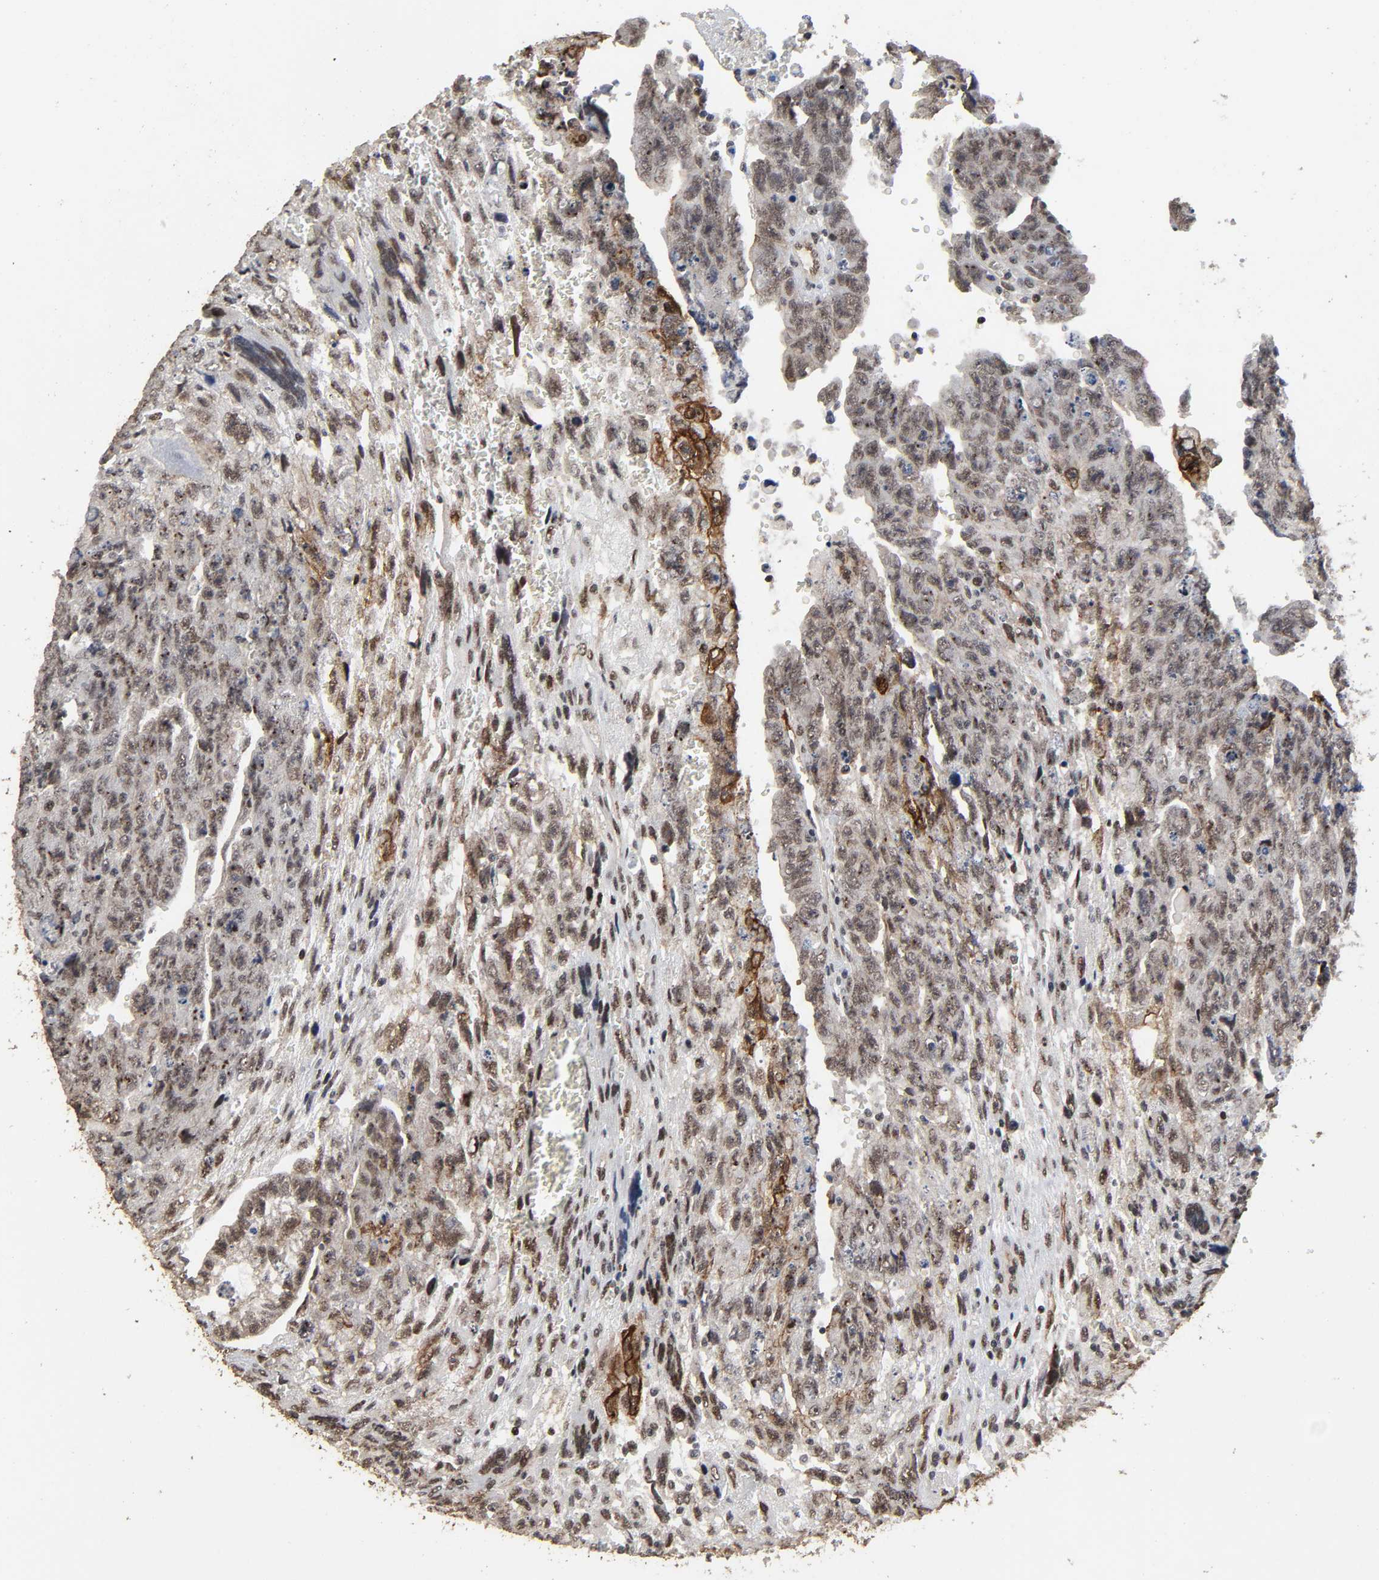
{"staining": {"intensity": "moderate", "quantity": ">75%", "location": "cytoplasmic/membranous,nuclear"}, "tissue": "testis cancer", "cell_type": "Tumor cells", "image_type": "cancer", "snomed": [{"axis": "morphology", "description": "Carcinoma, Embryonal, NOS"}, {"axis": "topography", "description": "Testis"}], "caption": "DAB immunohistochemical staining of human embryonal carcinoma (testis) shows moderate cytoplasmic/membranous and nuclear protein positivity in about >75% of tumor cells.", "gene": "AHNAK2", "patient": {"sex": "male", "age": 28}}